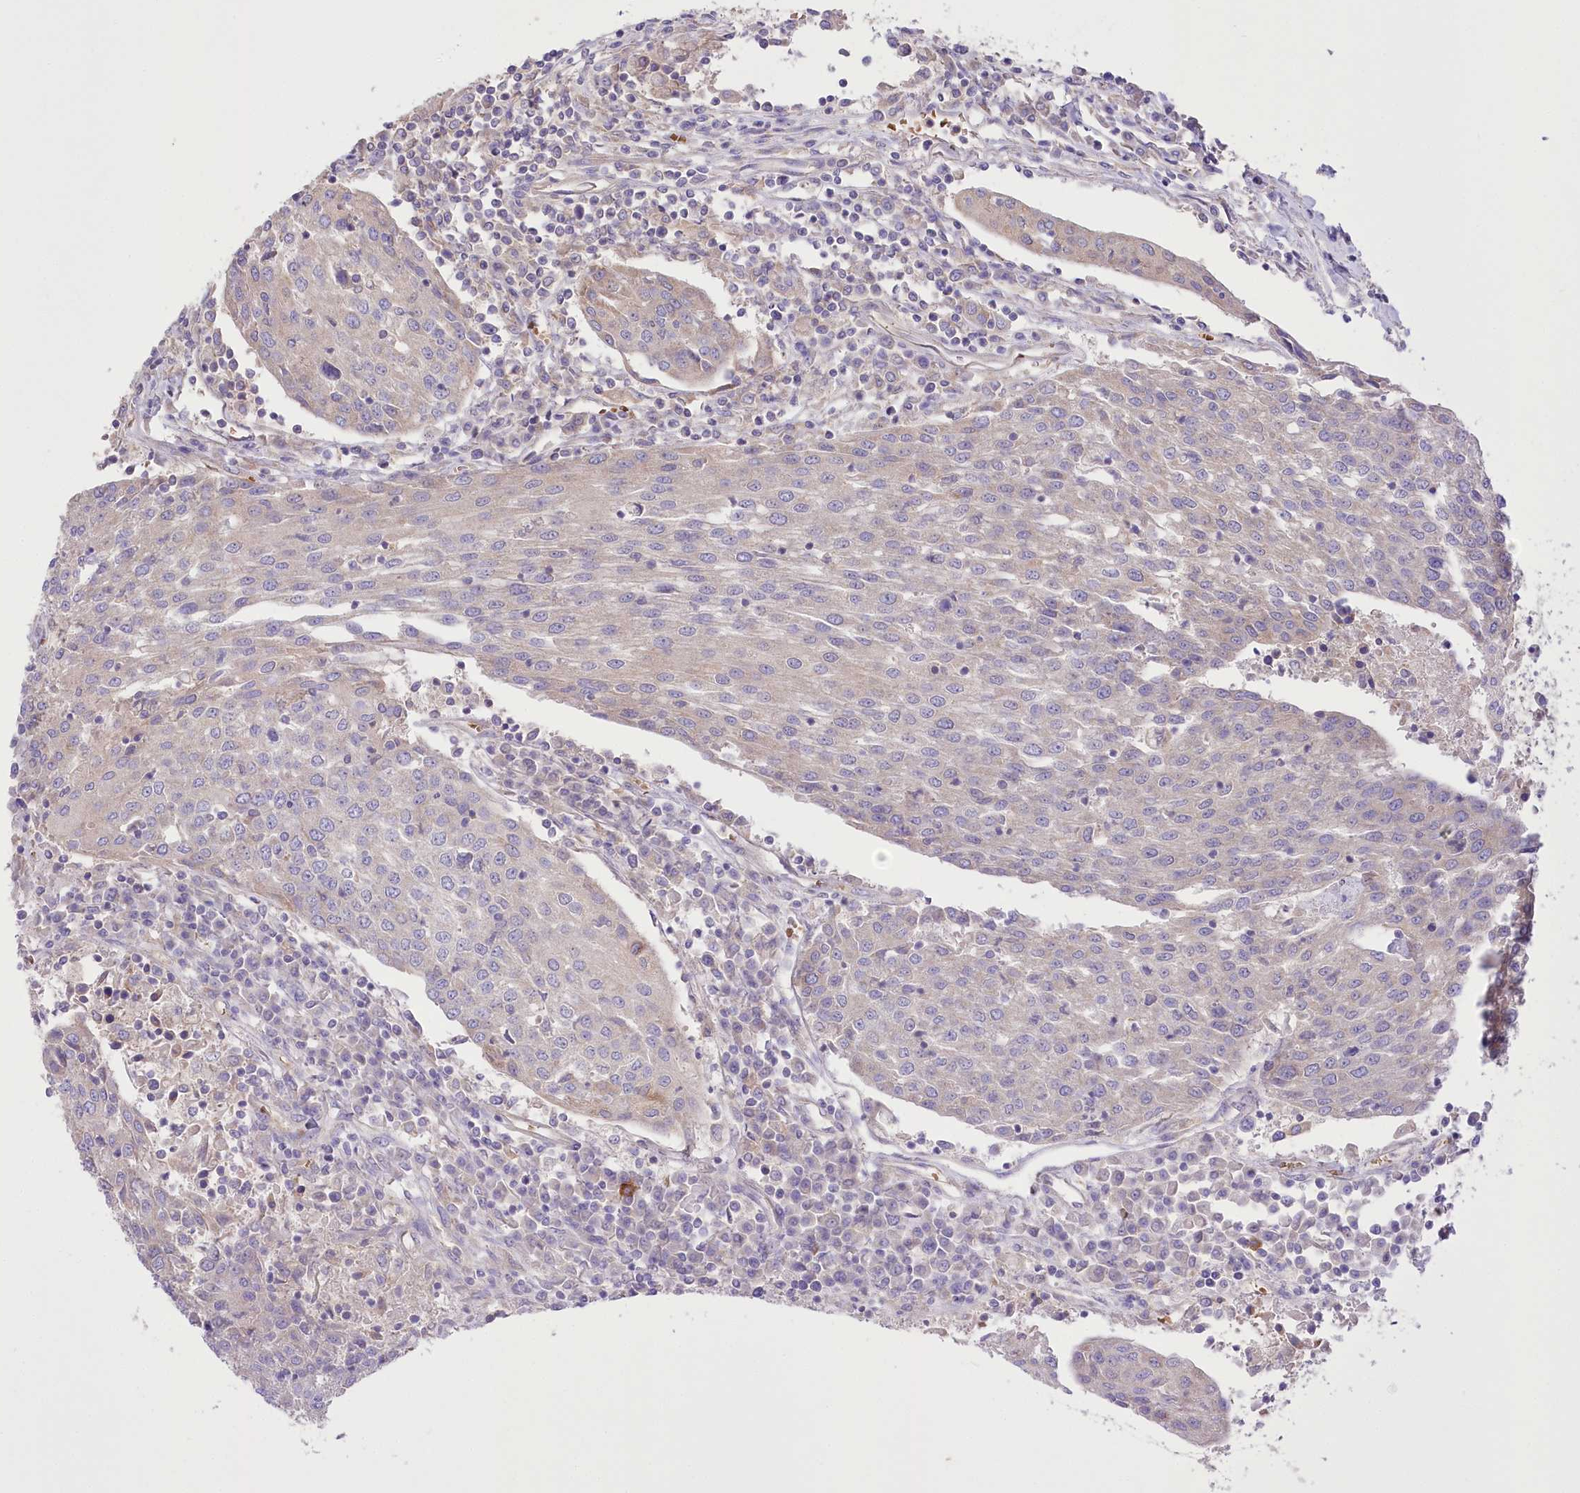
{"staining": {"intensity": "weak", "quantity": "25%-75%", "location": "cytoplasmic/membranous"}, "tissue": "urothelial cancer", "cell_type": "Tumor cells", "image_type": "cancer", "snomed": [{"axis": "morphology", "description": "Urothelial carcinoma, High grade"}, {"axis": "topography", "description": "Urinary bladder"}], "caption": "Protein staining of urothelial carcinoma (high-grade) tissue reveals weak cytoplasmic/membranous positivity in approximately 25%-75% of tumor cells.", "gene": "PRSS53", "patient": {"sex": "female", "age": 85}}